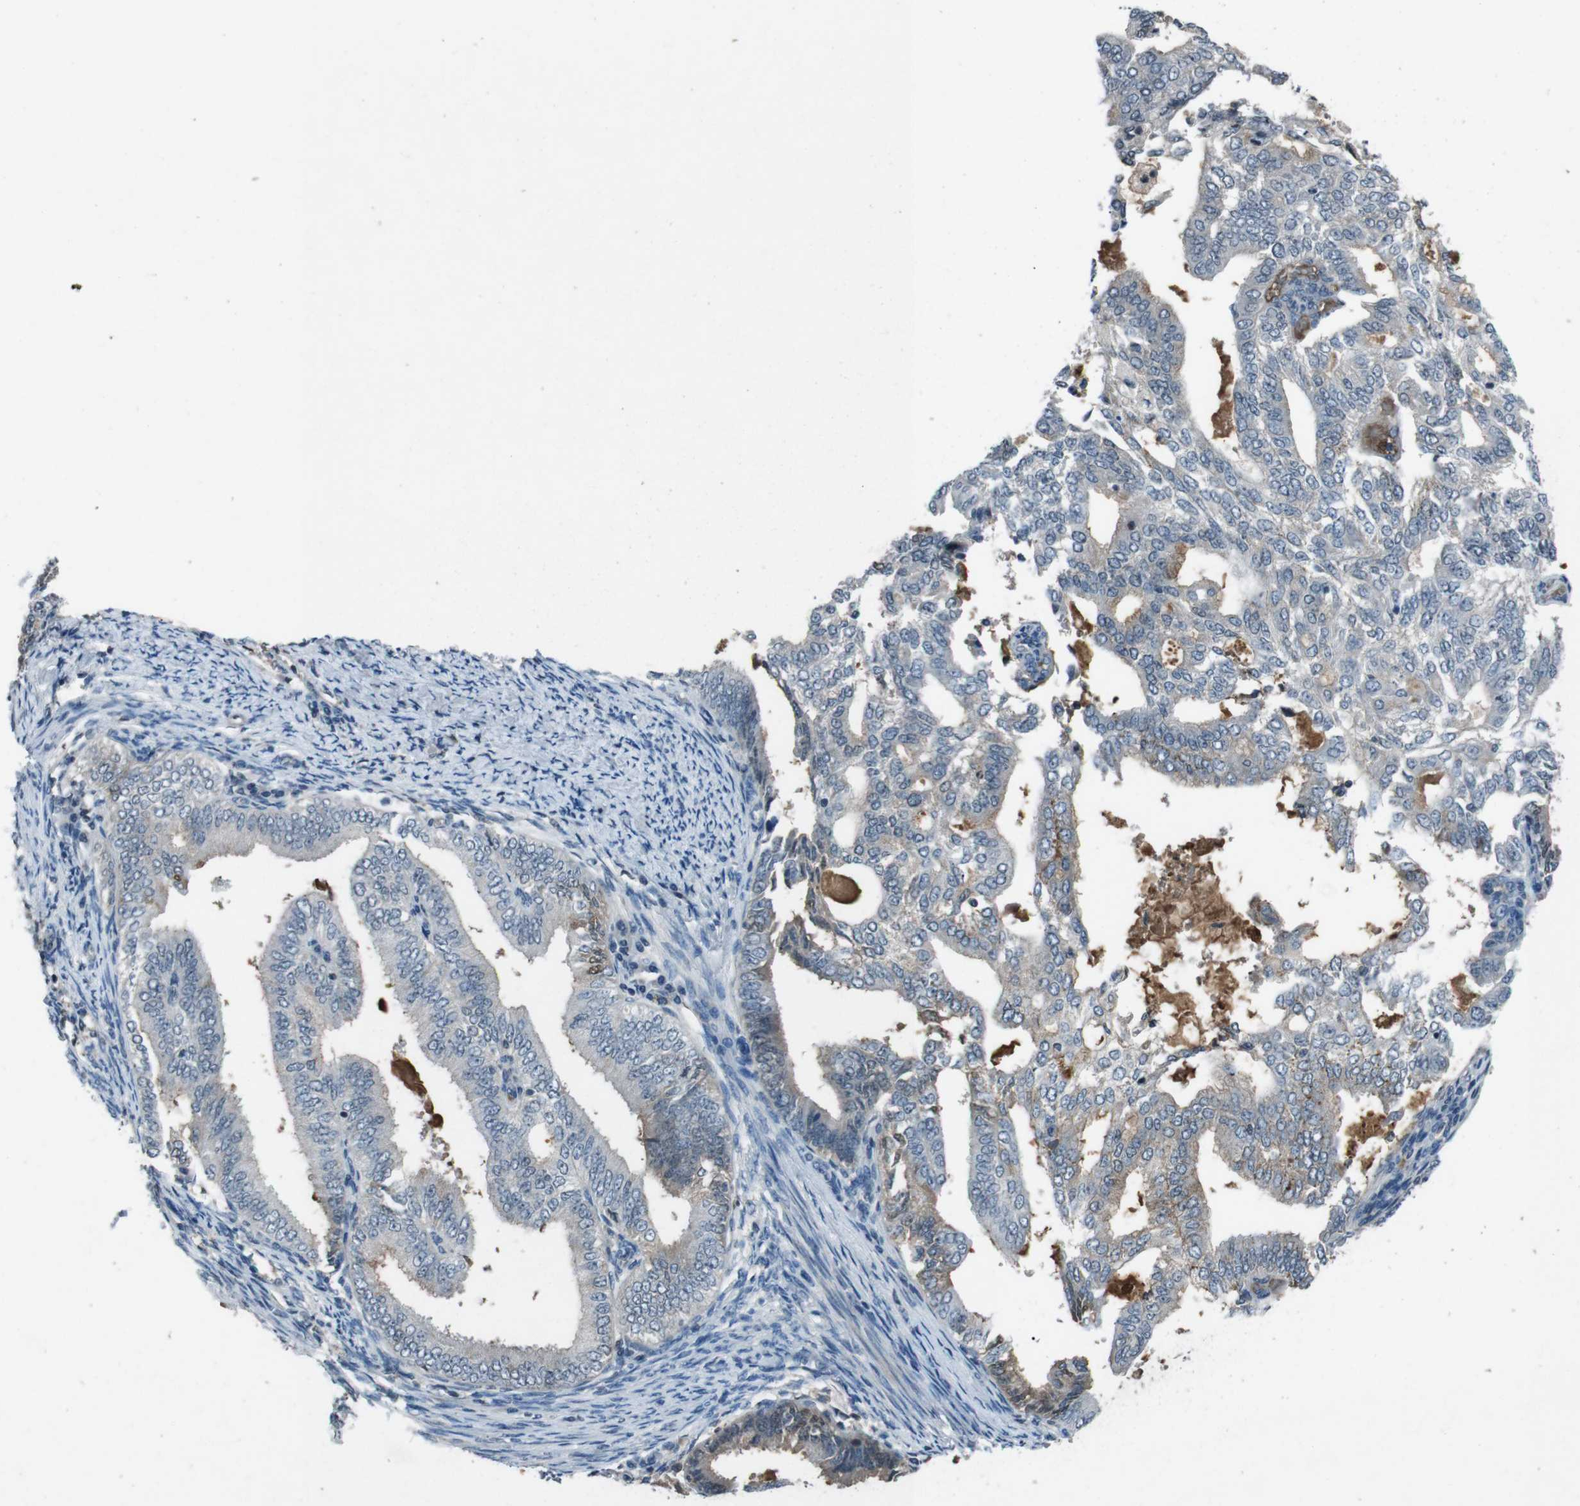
{"staining": {"intensity": "weak", "quantity": "<25%", "location": "cytoplasmic/membranous"}, "tissue": "endometrial cancer", "cell_type": "Tumor cells", "image_type": "cancer", "snomed": [{"axis": "morphology", "description": "Adenocarcinoma, NOS"}, {"axis": "topography", "description": "Endometrium"}], "caption": "The immunohistochemistry (IHC) image has no significant staining in tumor cells of endometrial cancer tissue.", "gene": "UGT1A6", "patient": {"sex": "female", "age": 58}}